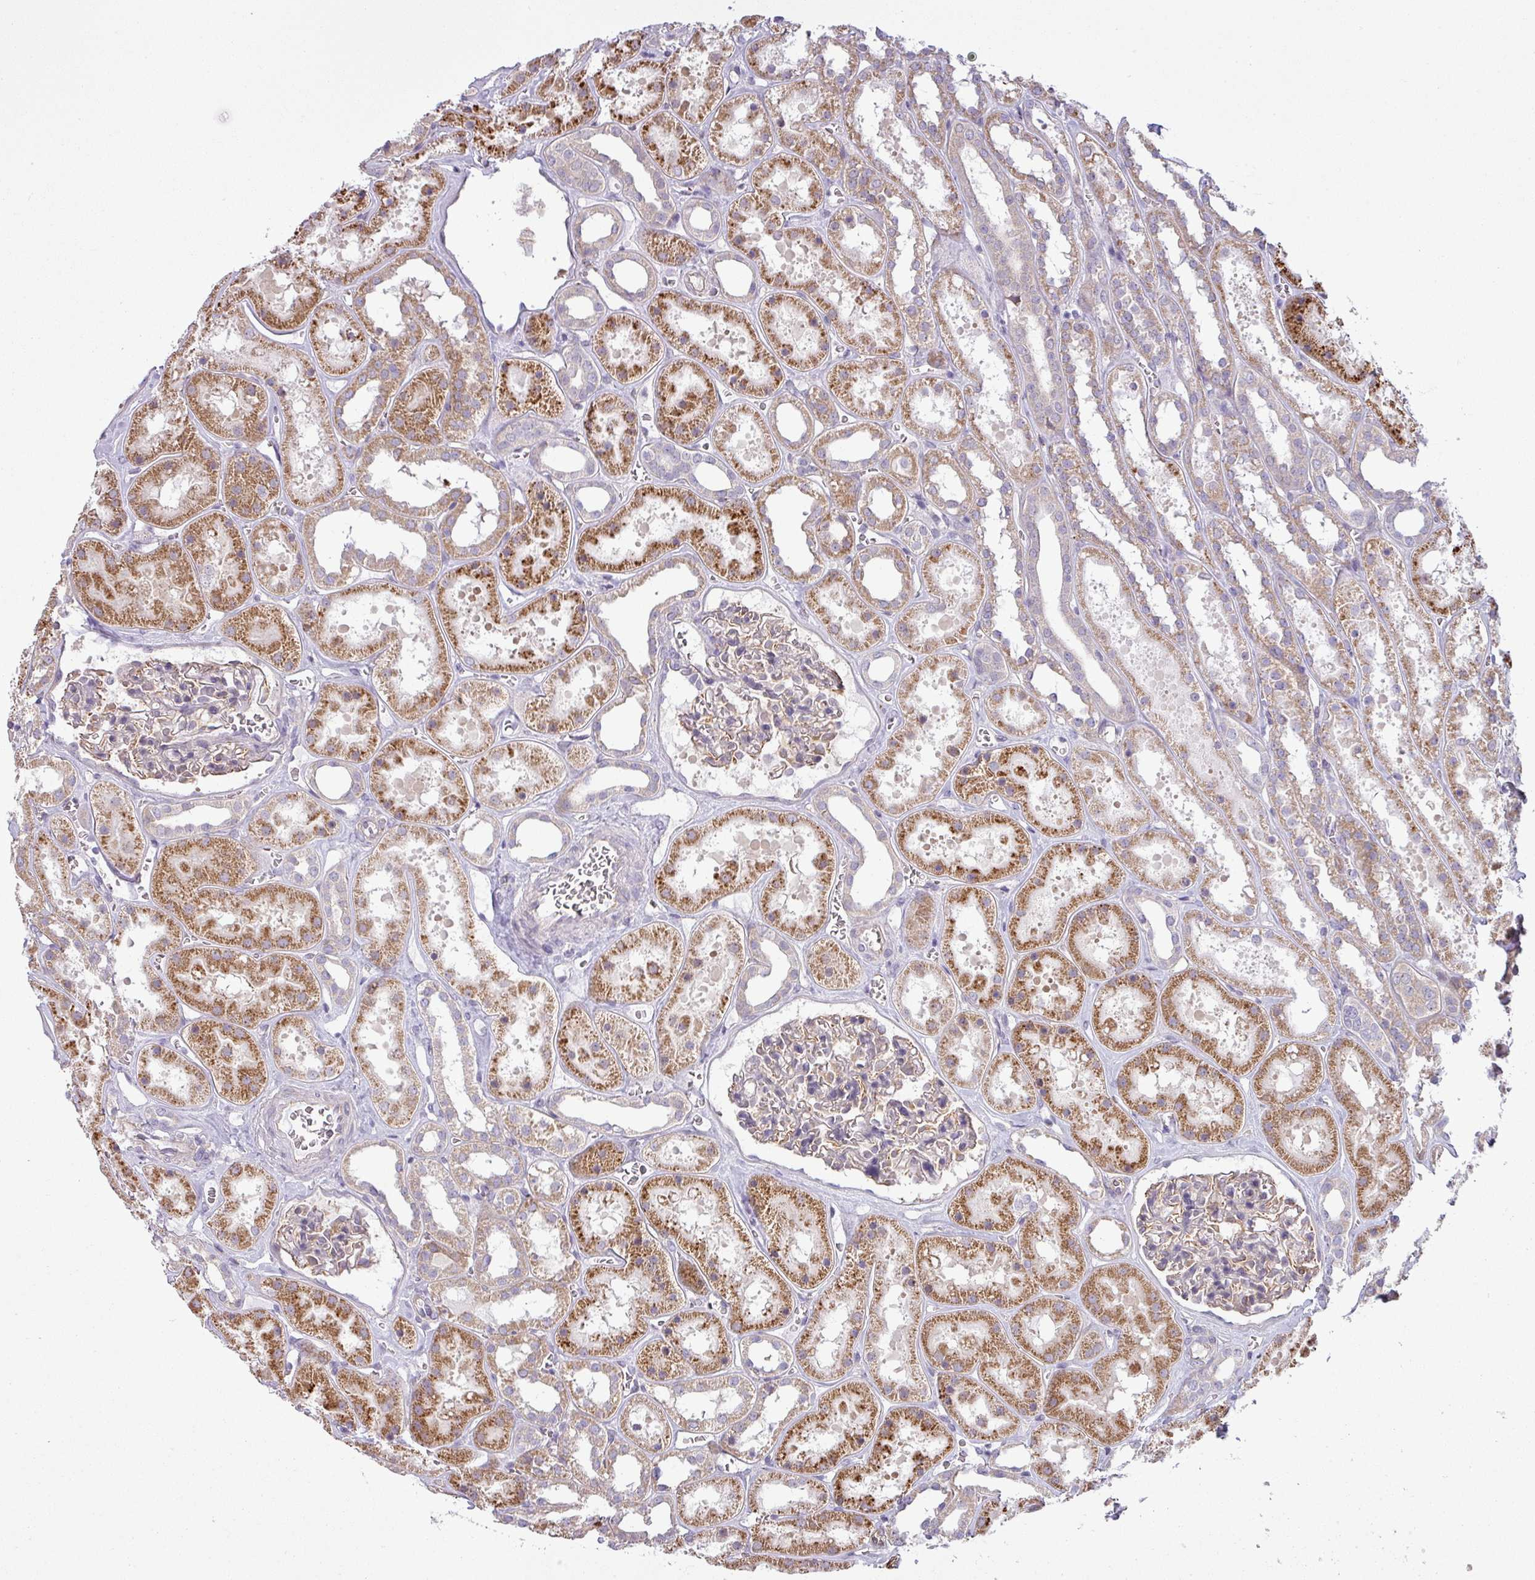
{"staining": {"intensity": "moderate", "quantity": "<25%", "location": "cytoplasmic/membranous"}, "tissue": "kidney", "cell_type": "Cells in glomeruli", "image_type": "normal", "snomed": [{"axis": "morphology", "description": "Normal tissue, NOS"}, {"axis": "topography", "description": "Kidney"}], "caption": "The histopathology image displays staining of unremarkable kidney, revealing moderate cytoplasmic/membranous protein staining (brown color) within cells in glomeruli.", "gene": "CCDC144A", "patient": {"sex": "female", "age": 41}}